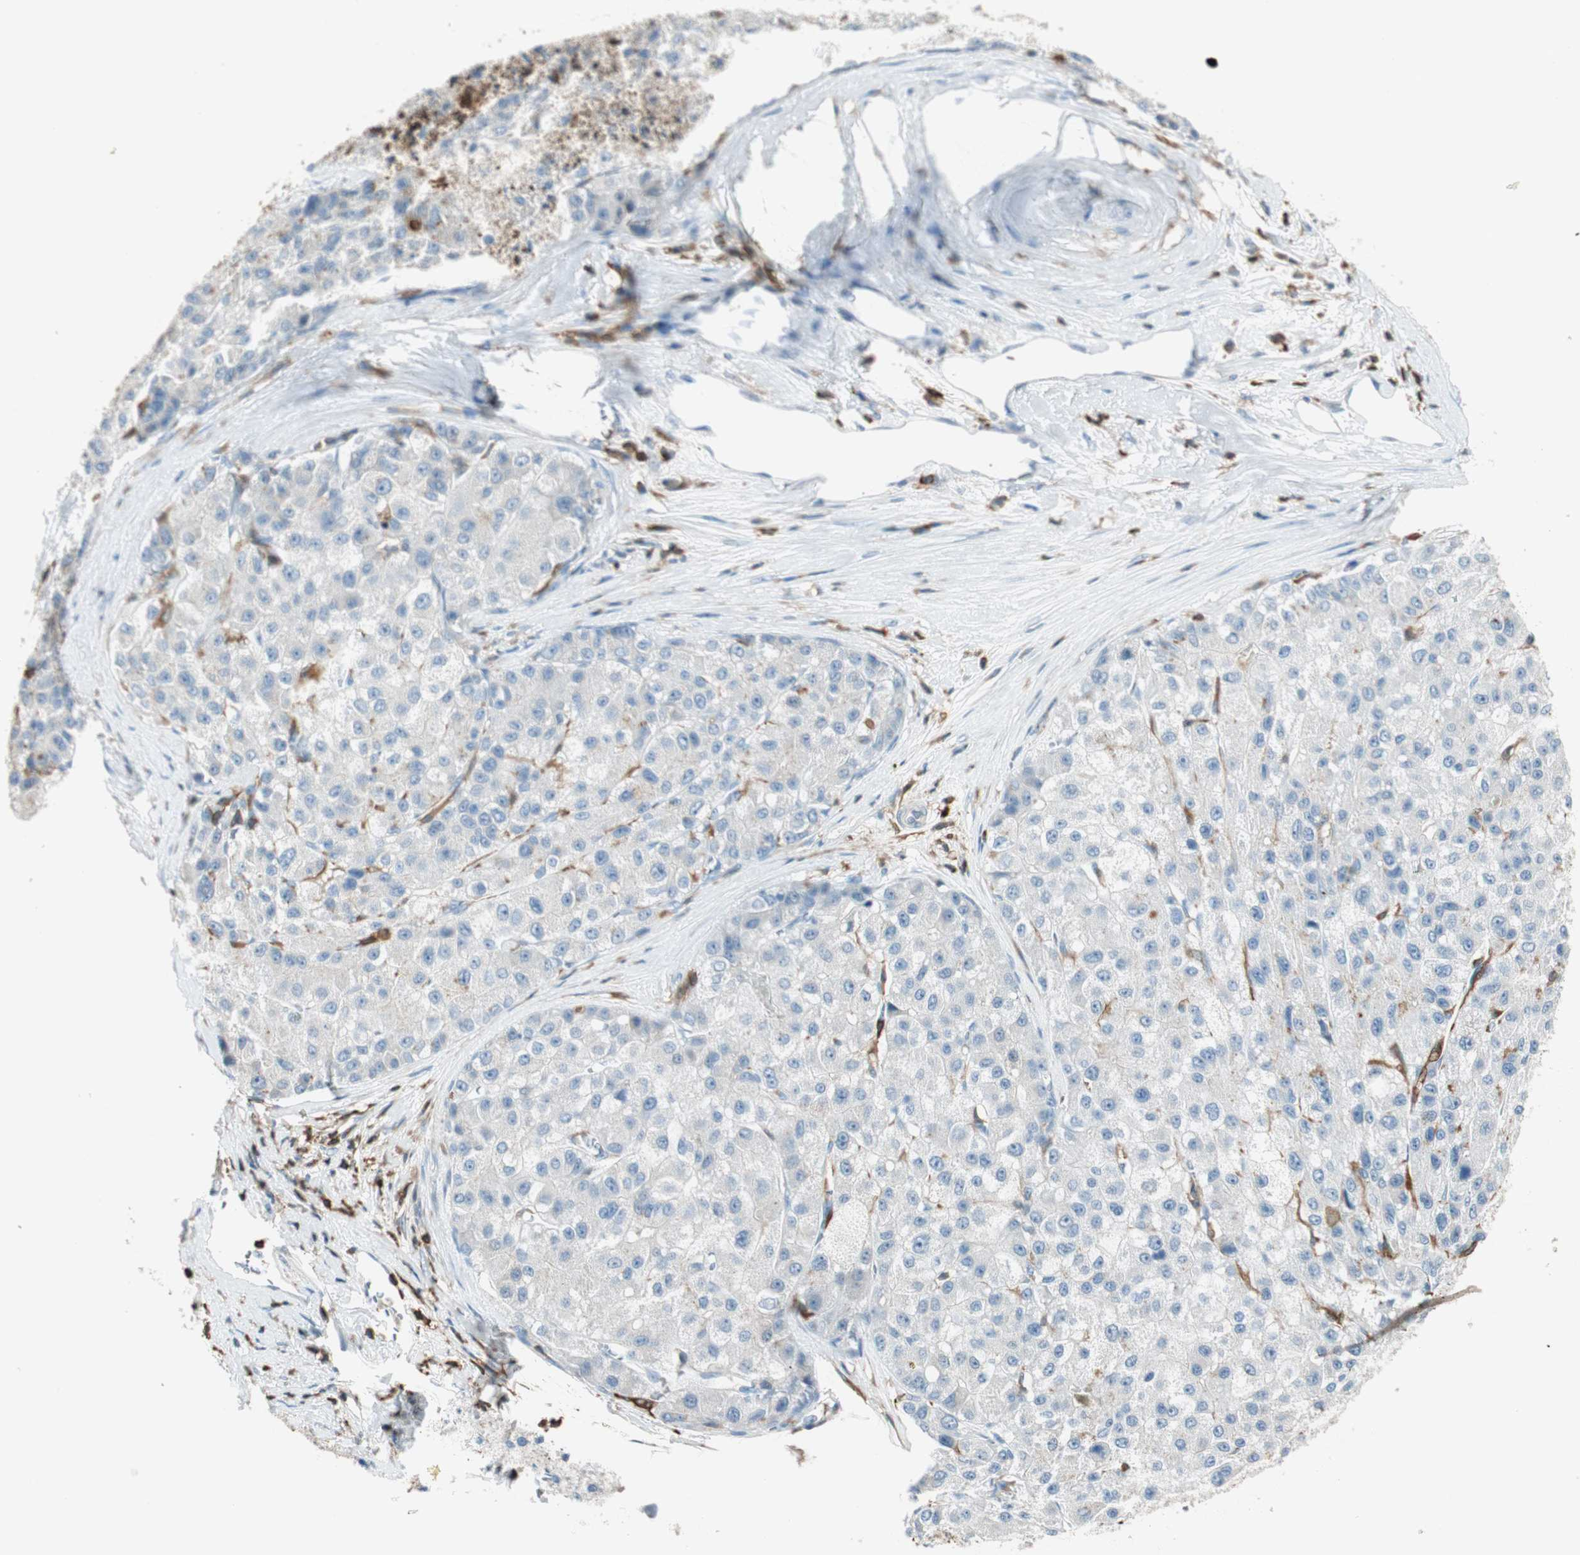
{"staining": {"intensity": "weak", "quantity": "25%-75%", "location": "cytoplasmic/membranous"}, "tissue": "liver cancer", "cell_type": "Tumor cells", "image_type": "cancer", "snomed": [{"axis": "morphology", "description": "Carcinoma, Hepatocellular, NOS"}, {"axis": "topography", "description": "Liver"}], "caption": "Immunohistochemistry (DAB) staining of liver cancer displays weak cytoplasmic/membranous protein staining in approximately 25%-75% of tumor cells. (Stains: DAB in brown, nuclei in blue, Microscopy: brightfield microscopy at high magnification).", "gene": "HPGD", "patient": {"sex": "male", "age": 80}}